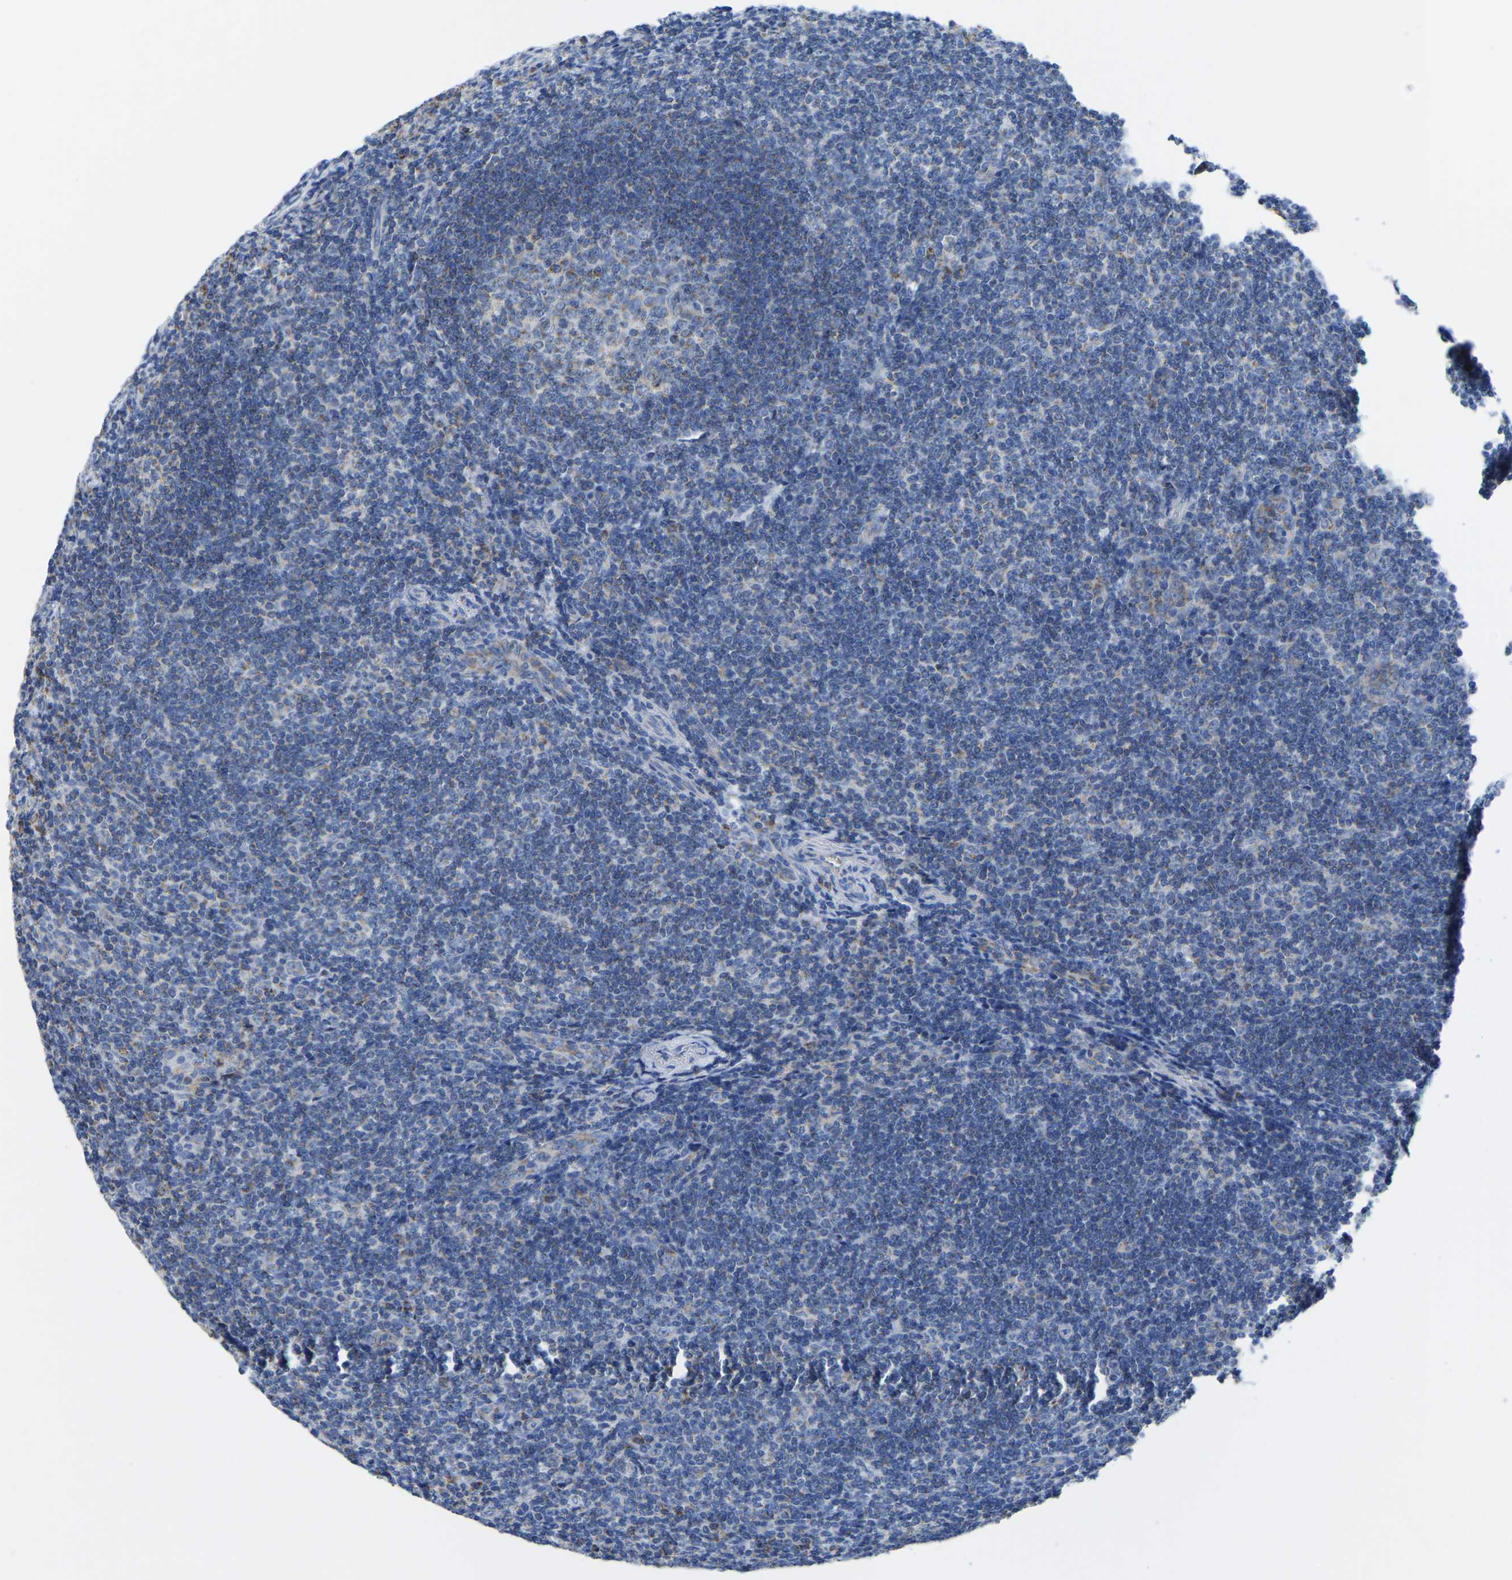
{"staining": {"intensity": "negative", "quantity": "none", "location": "none"}, "tissue": "tonsil", "cell_type": "Germinal center cells", "image_type": "normal", "snomed": [{"axis": "morphology", "description": "Normal tissue, NOS"}, {"axis": "topography", "description": "Tonsil"}], "caption": "Histopathology image shows no significant protein expression in germinal center cells of unremarkable tonsil.", "gene": "ETFA", "patient": {"sex": "male", "age": 37}}